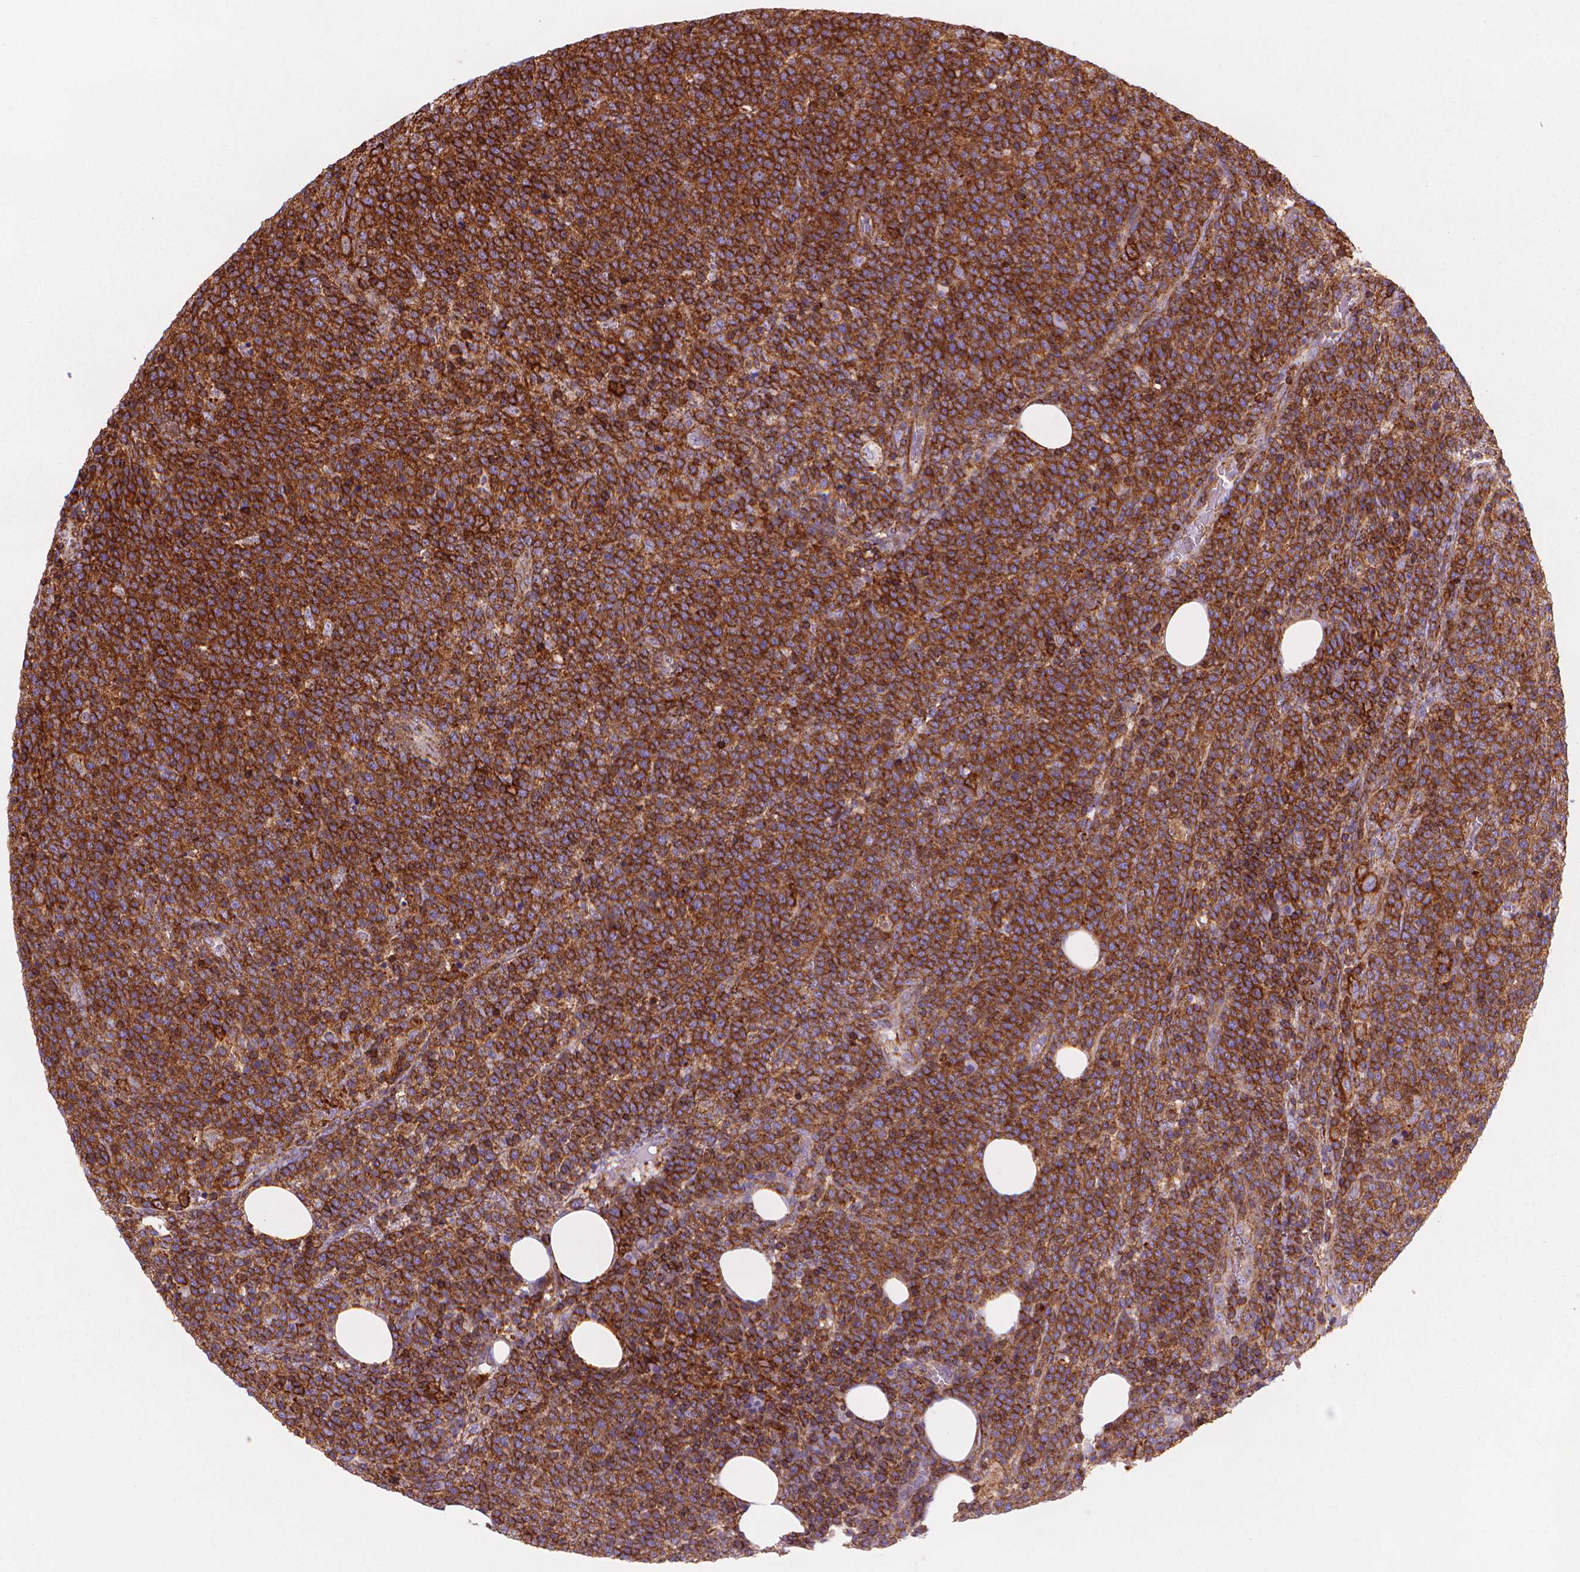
{"staining": {"intensity": "strong", "quantity": ">75%", "location": "cytoplasmic/membranous"}, "tissue": "lymphoma", "cell_type": "Tumor cells", "image_type": "cancer", "snomed": [{"axis": "morphology", "description": "Malignant lymphoma, non-Hodgkin's type, High grade"}, {"axis": "topography", "description": "Lymph node"}], "caption": "Malignant lymphoma, non-Hodgkin's type (high-grade) was stained to show a protein in brown. There is high levels of strong cytoplasmic/membranous expression in about >75% of tumor cells. (DAB IHC, brown staining for protein, blue staining for nuclei).", "gene": "PATJ", "patient": {"sex": "male", "age": 61}}